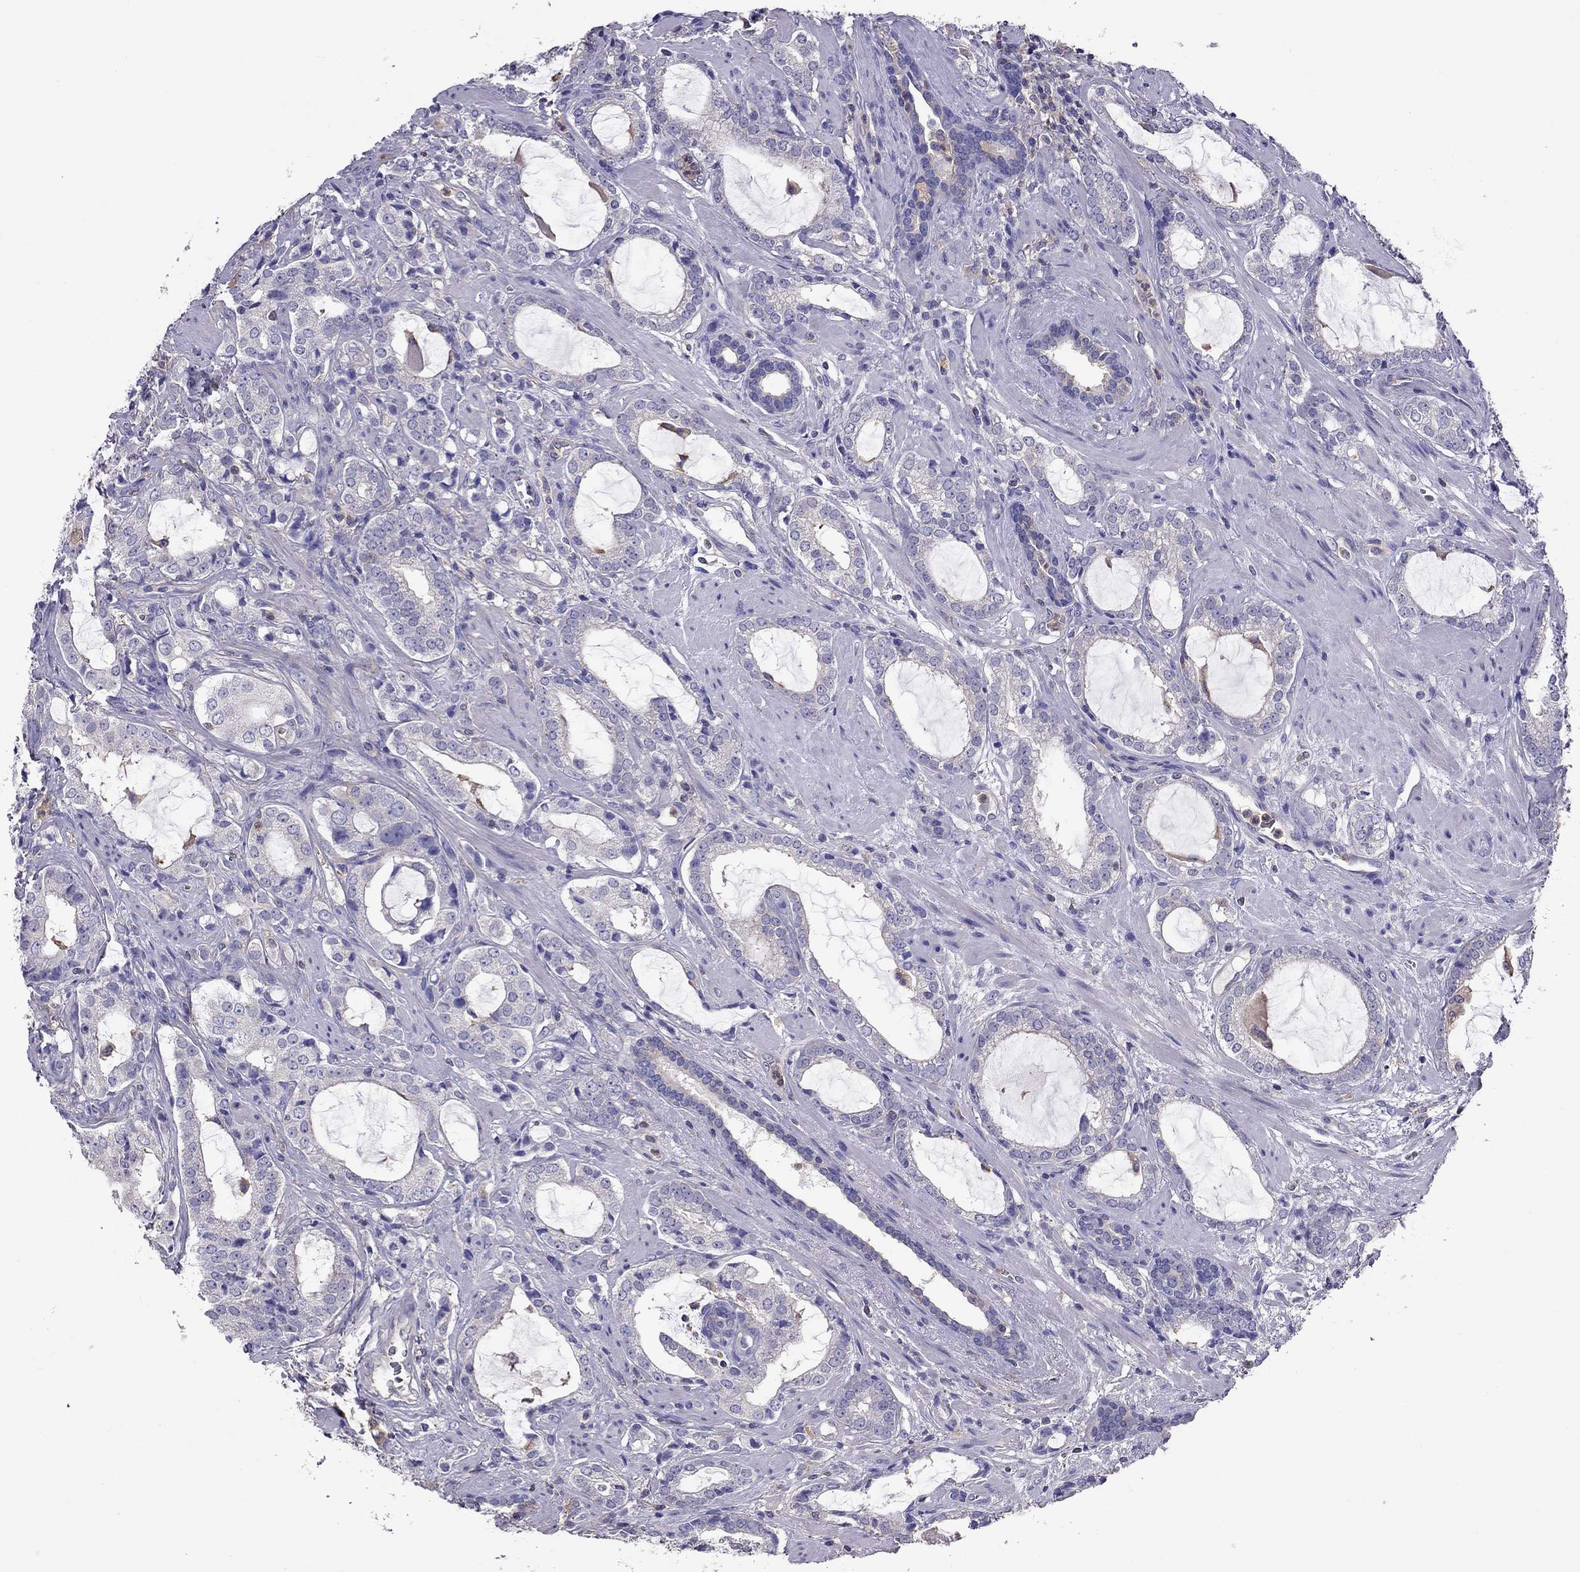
{"staining": {"intensity": "negative", "quantity": "none", "location": "none"}, "tissue": "prostate cancer", "cell_type": "Tumor cells", "image_type": "cancer", "snomed": [{"axis": "morphology", "description": "Adenocarcinoma, NOS"}, {"axis": "topography", "description": "Prostate"}], "caption": "A high-resolution image shows immunohistochemistry staining of prostate cancer (adenocarcinoma), which reveals no significant expression in tumor cells.", "gene": "TEX22", "patient": {"sex": "male", "age": 66}}